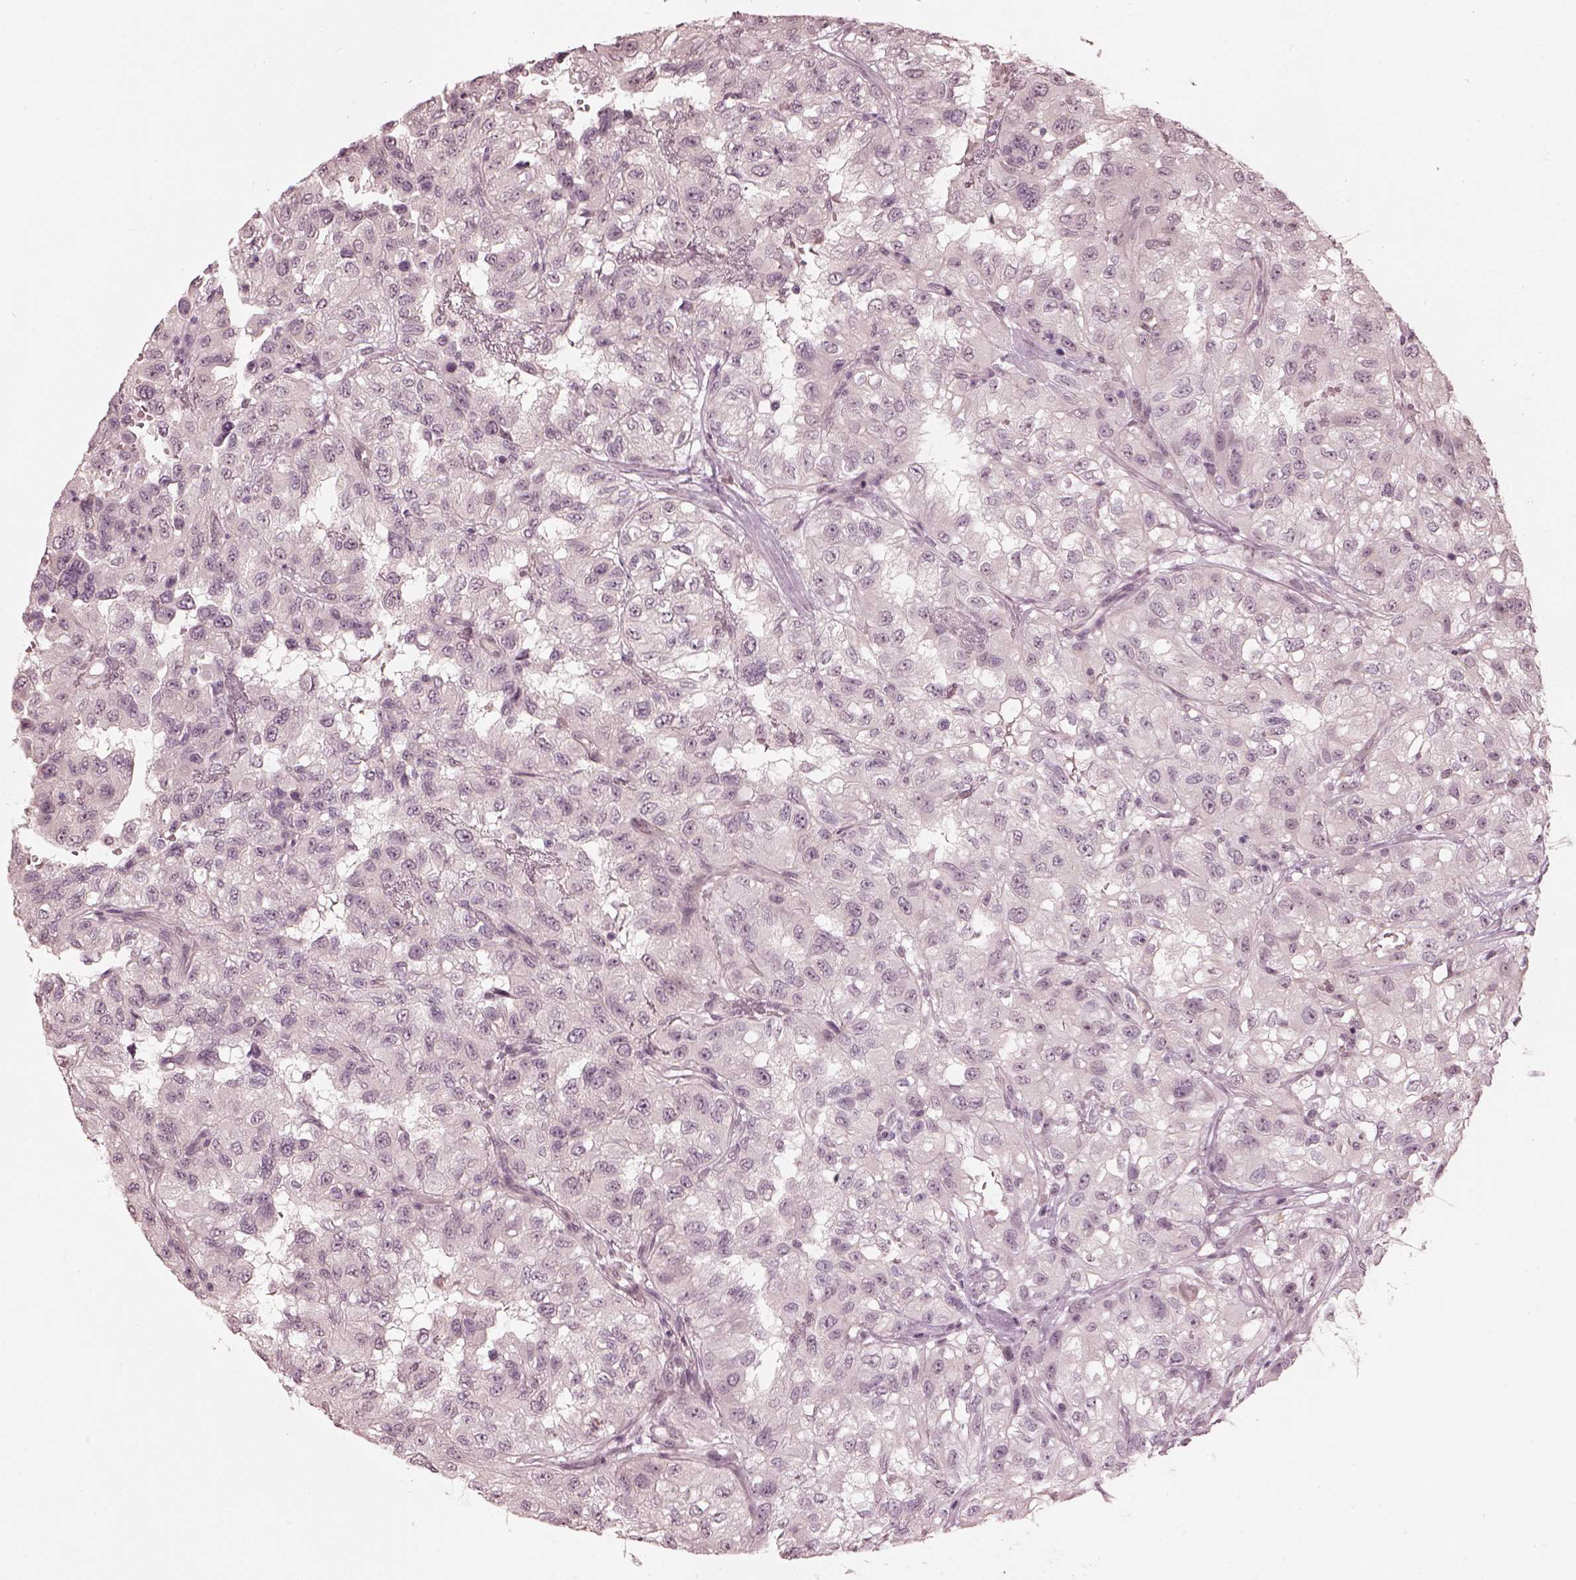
{"staining": {"intensity": "negative", "quantity": "none", "location": "none"}, "tissue": "renal cancer", "cell_type": "Tumor cells", "image_type": "cancer", "snomed": [{"axis": "morphology", "description": "Adenocarcinoma, NOS"}, {"axis": "topography", "description": "Kidney"}], "caption": "Human renal cancer stained for a protein using immunohistochemistry reveals no staining in tumor cells.", "gene": "RPGRIP1", "patient": {"sex": "male", "age": 64}}